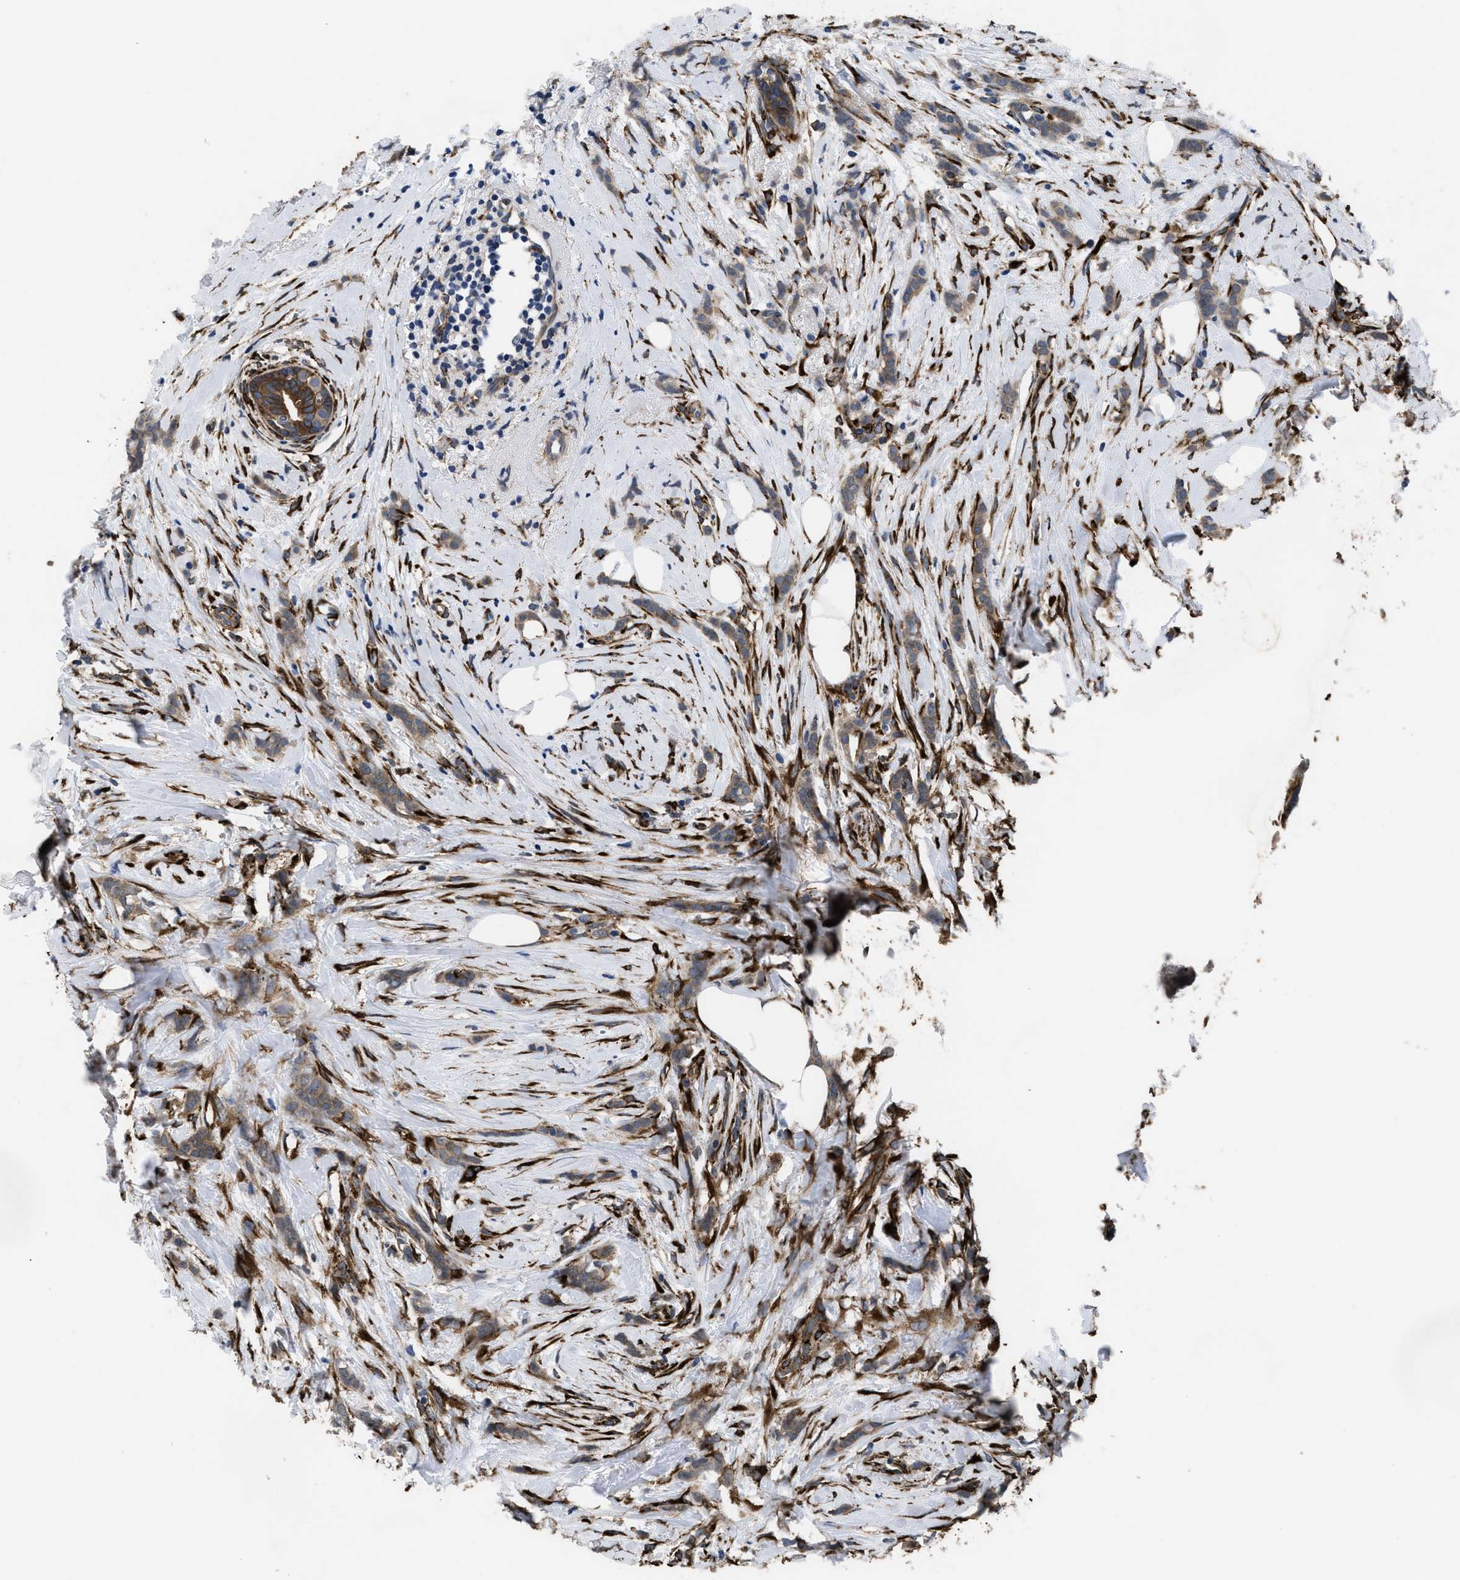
{"staining": {"intensity": "moderate", "quantity": "25%-75%", "location": "cytoplasmic/membranous"}, "tissue": "breast cancer", "cell_type": "Tumor cells", "image_type": "cancer", "snomed": [{"axis": "morphology", "description": "Lobular carcinoma, in situ"}, {"axis": "morphology", "description": "Lobular carcinoma"}, {"axis": "topography", "description": "Breast"}], "caption": "The photomicrograph shows staining of breast cancer (lobular carcinoma), revealing moderate cytoplasmic/membranous protein expression (brown color) within tumor cells.", "gene": "SQLE", "patient": {"sex": "female", "age": 41}}